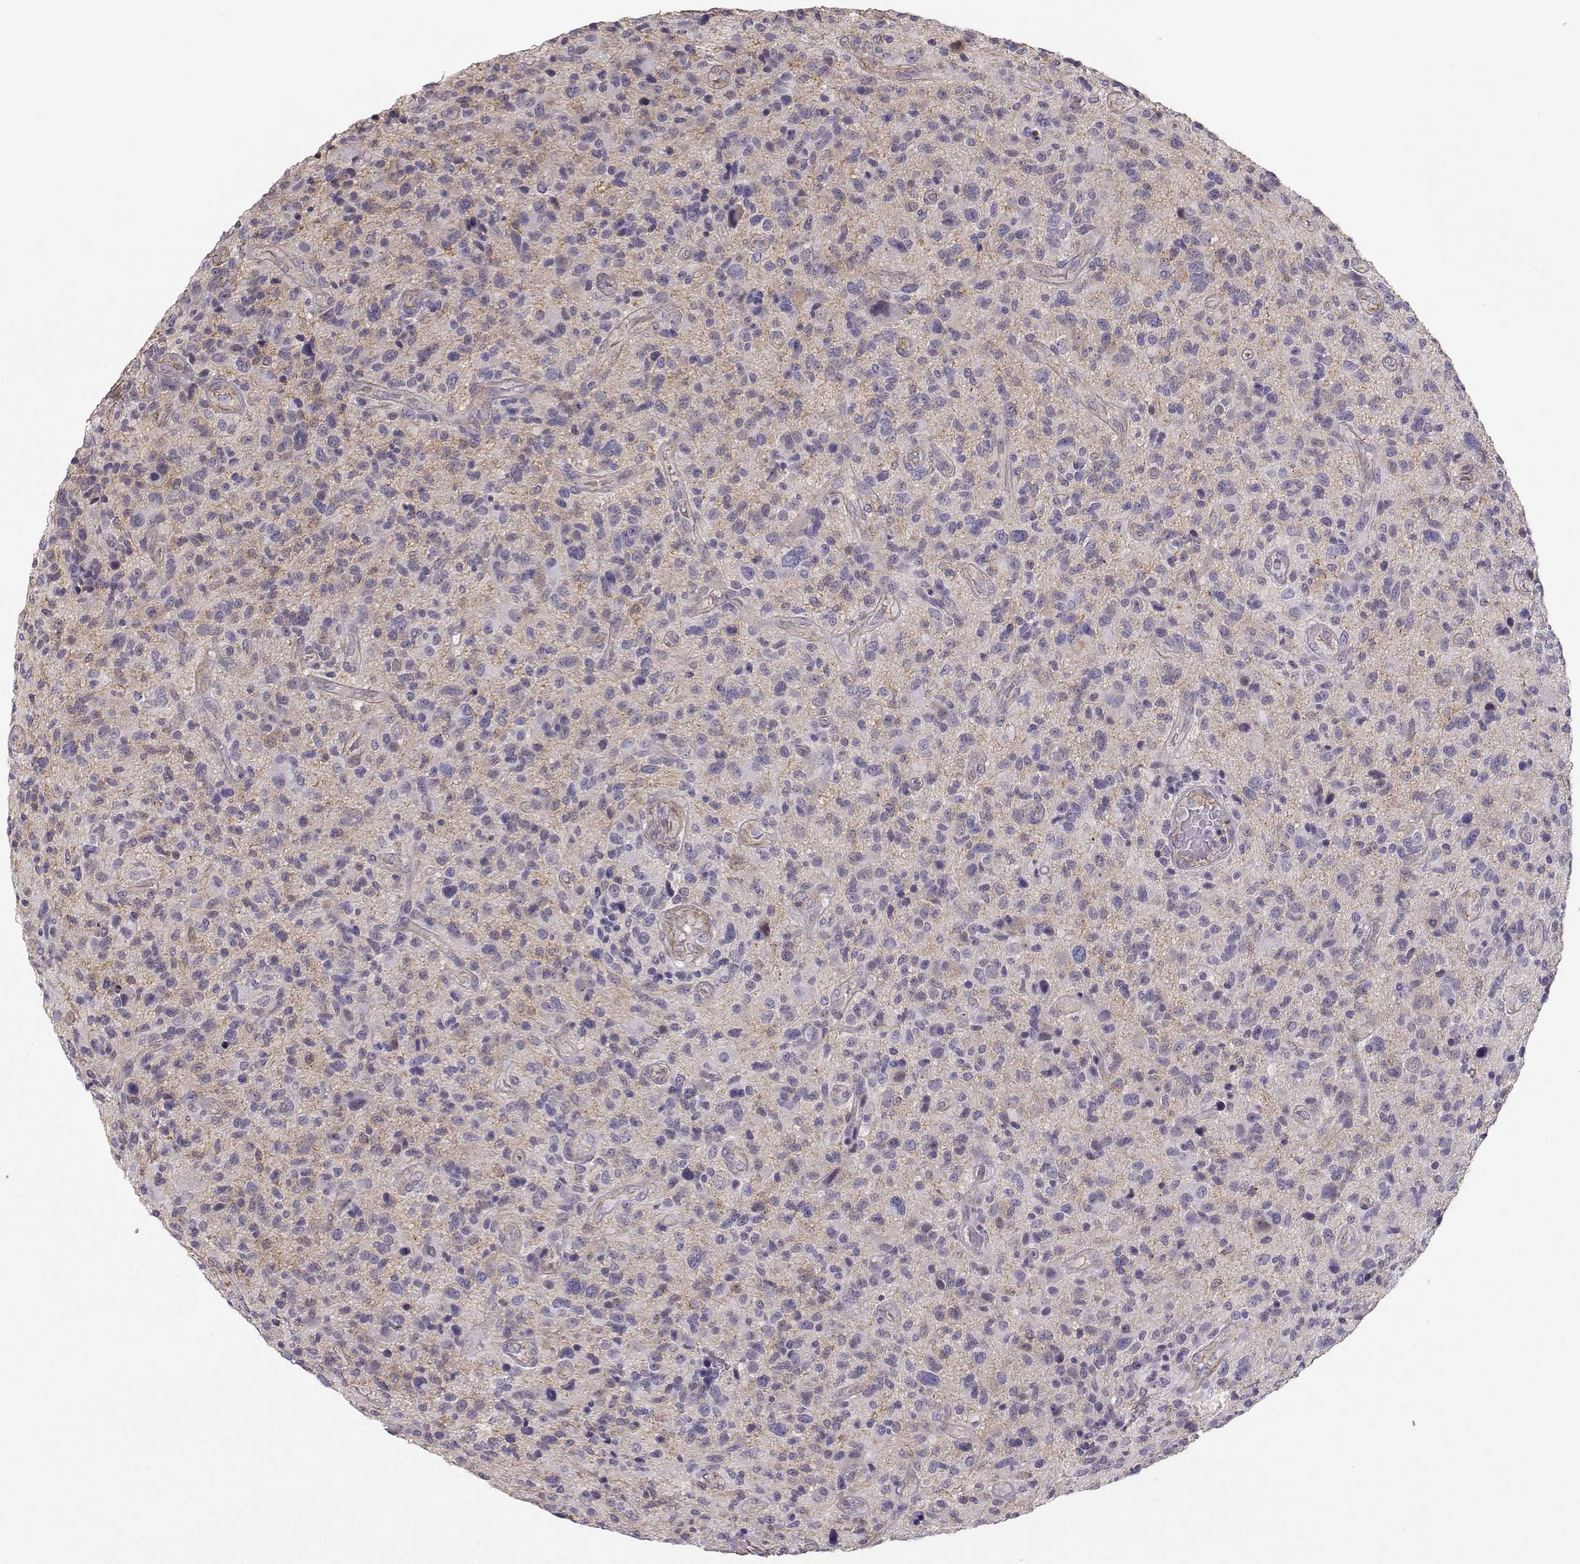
{"staining": {"intensity": "moderate", "quantity": "<25%", "location": "cytoplasmic/membranous"}, "tissue": "glioma", "cell_type": "Tumor cells", "image_type": "cancer", "snomed": [{"axis": "morphology", "description": "Glioma, malignant, High grade"}, {"axis": "topography", "description": "Brain"}], "caption": "Immunohistochemical staining of malignant high-grade glioma displays moderate cytoplasmic/membranous protein expression in approximately <25% of tumor cells. Using DAB (brown) and hematoxylin (blue) stains, captured at high magnification using brightfield microscopy.", "gene": "DAPL1", "patient": {"sex": "male", "age": 47}}